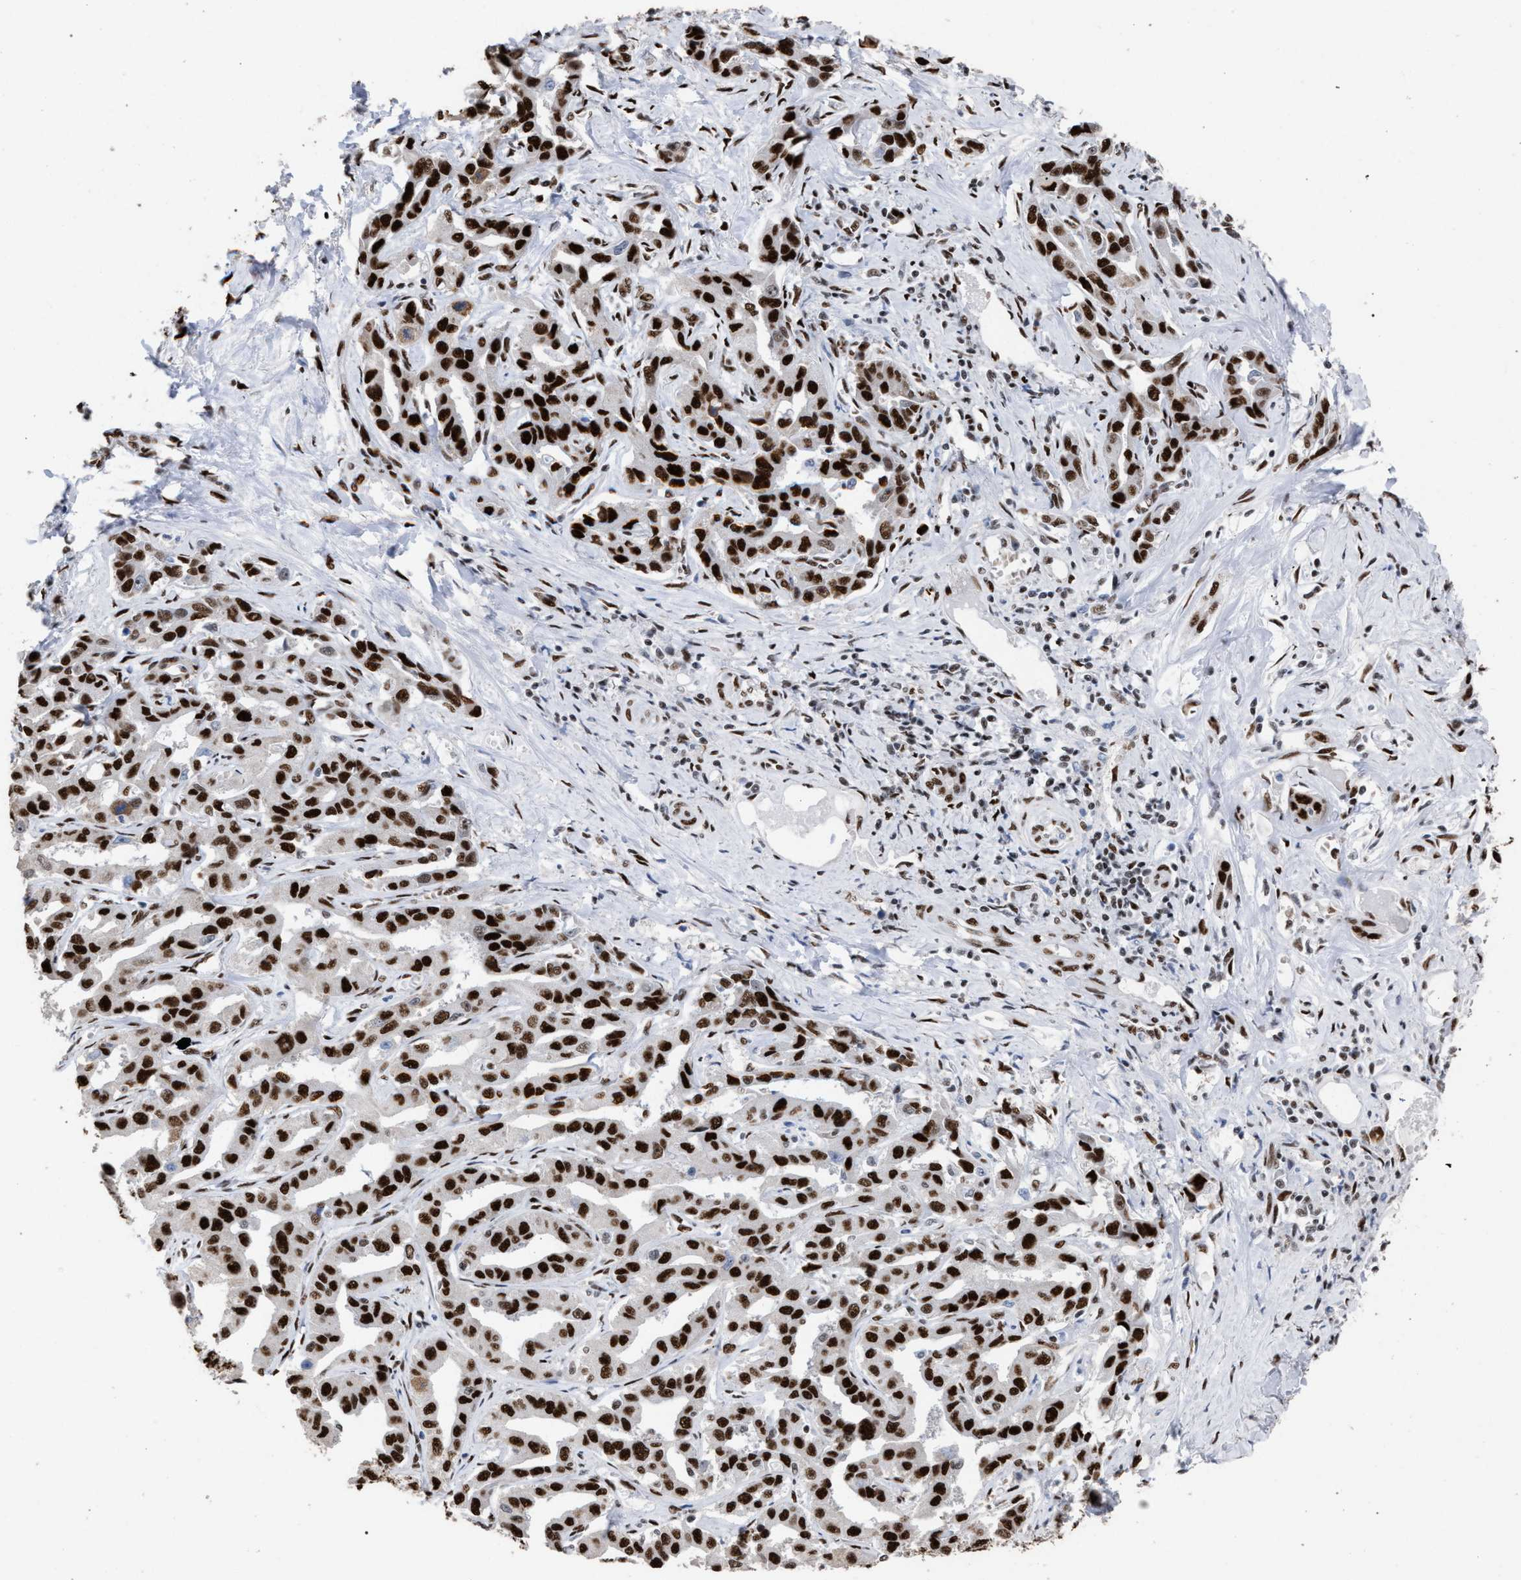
{"staining": {"intensity": "strong", "quantity": ">75%", "location": "nuclear"}, "tissue": "liver cancer", "cell_type": "Tumor cells", "image_type": "cancer", "snomed": [{"axis": "morphology", "description": "Cholangiocarcinoma"}, {"axis": "topography", "description": "Liver"}], "caption": "Human cholangiocarcinoma (liver) stained for a protein (brown) reveals strong nuclear positive staining in about >75% of tumor cells.", "gene": "TP53BP1", "patient": {"sex": "male", "age": 59}}